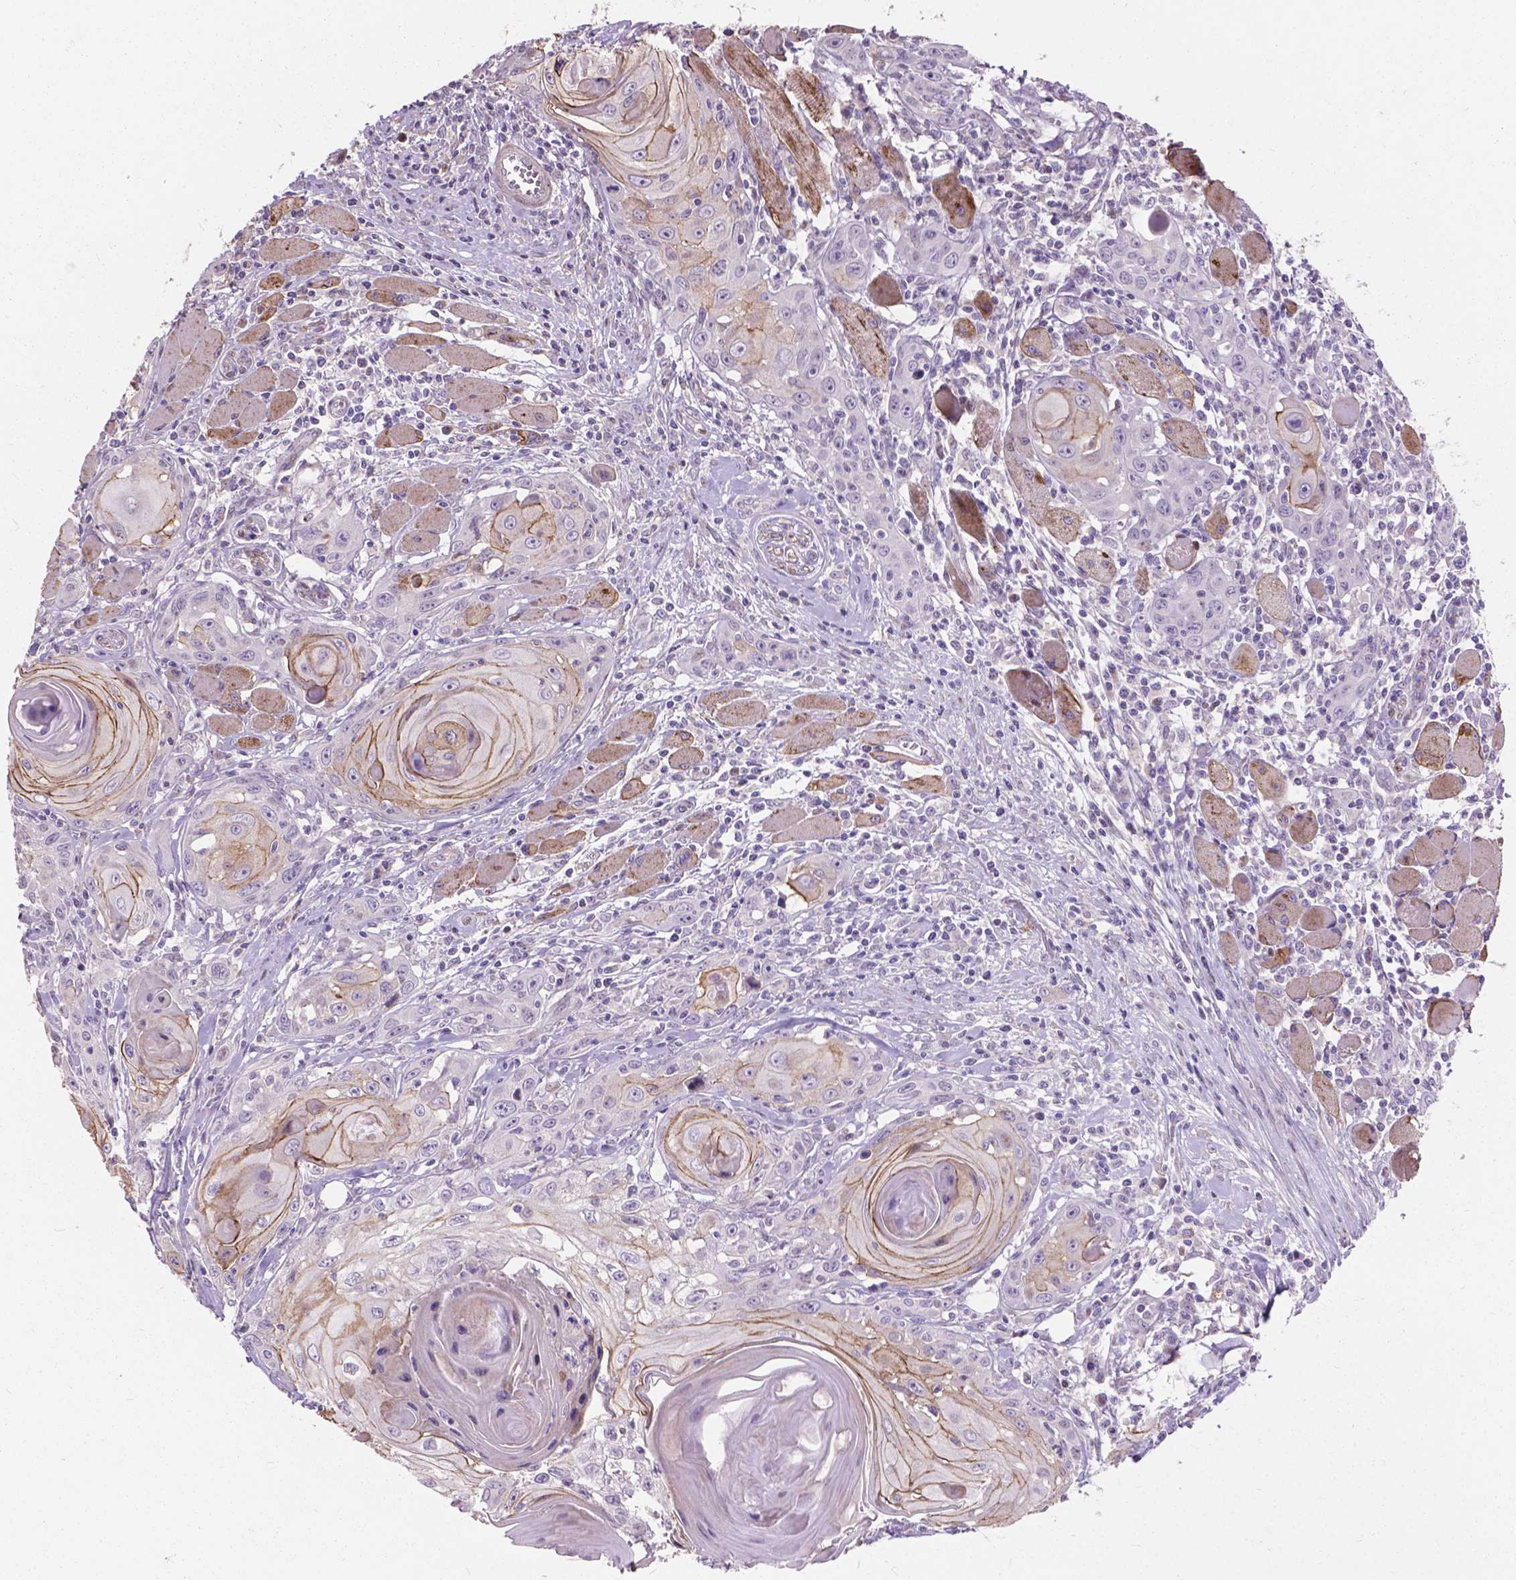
{"staining": {"intensity": "weak", "quantity": "25%-75%", "location": "cytoplasmic/membranous"}, "tissue": "head and neck cancer", "cell_type": "Tumor cells", "image_type": "cancer", "snomed": [{"axis": "morphology", "description": "Squamous cell carcinoma, NOS"}, {"axis": "topography", "description": "Head-Neck"}], "caption": "A high-resolution histopathology image shows immunohistochemistry (IHC) staining of squamous cell carcinoma (head and neck), which reveals weak cytoplasmic/membranous positivity in approximately 25%-75% of tumor cells.", "gene": "MYH14", "patient": {"sex": "female", "age": 80}}